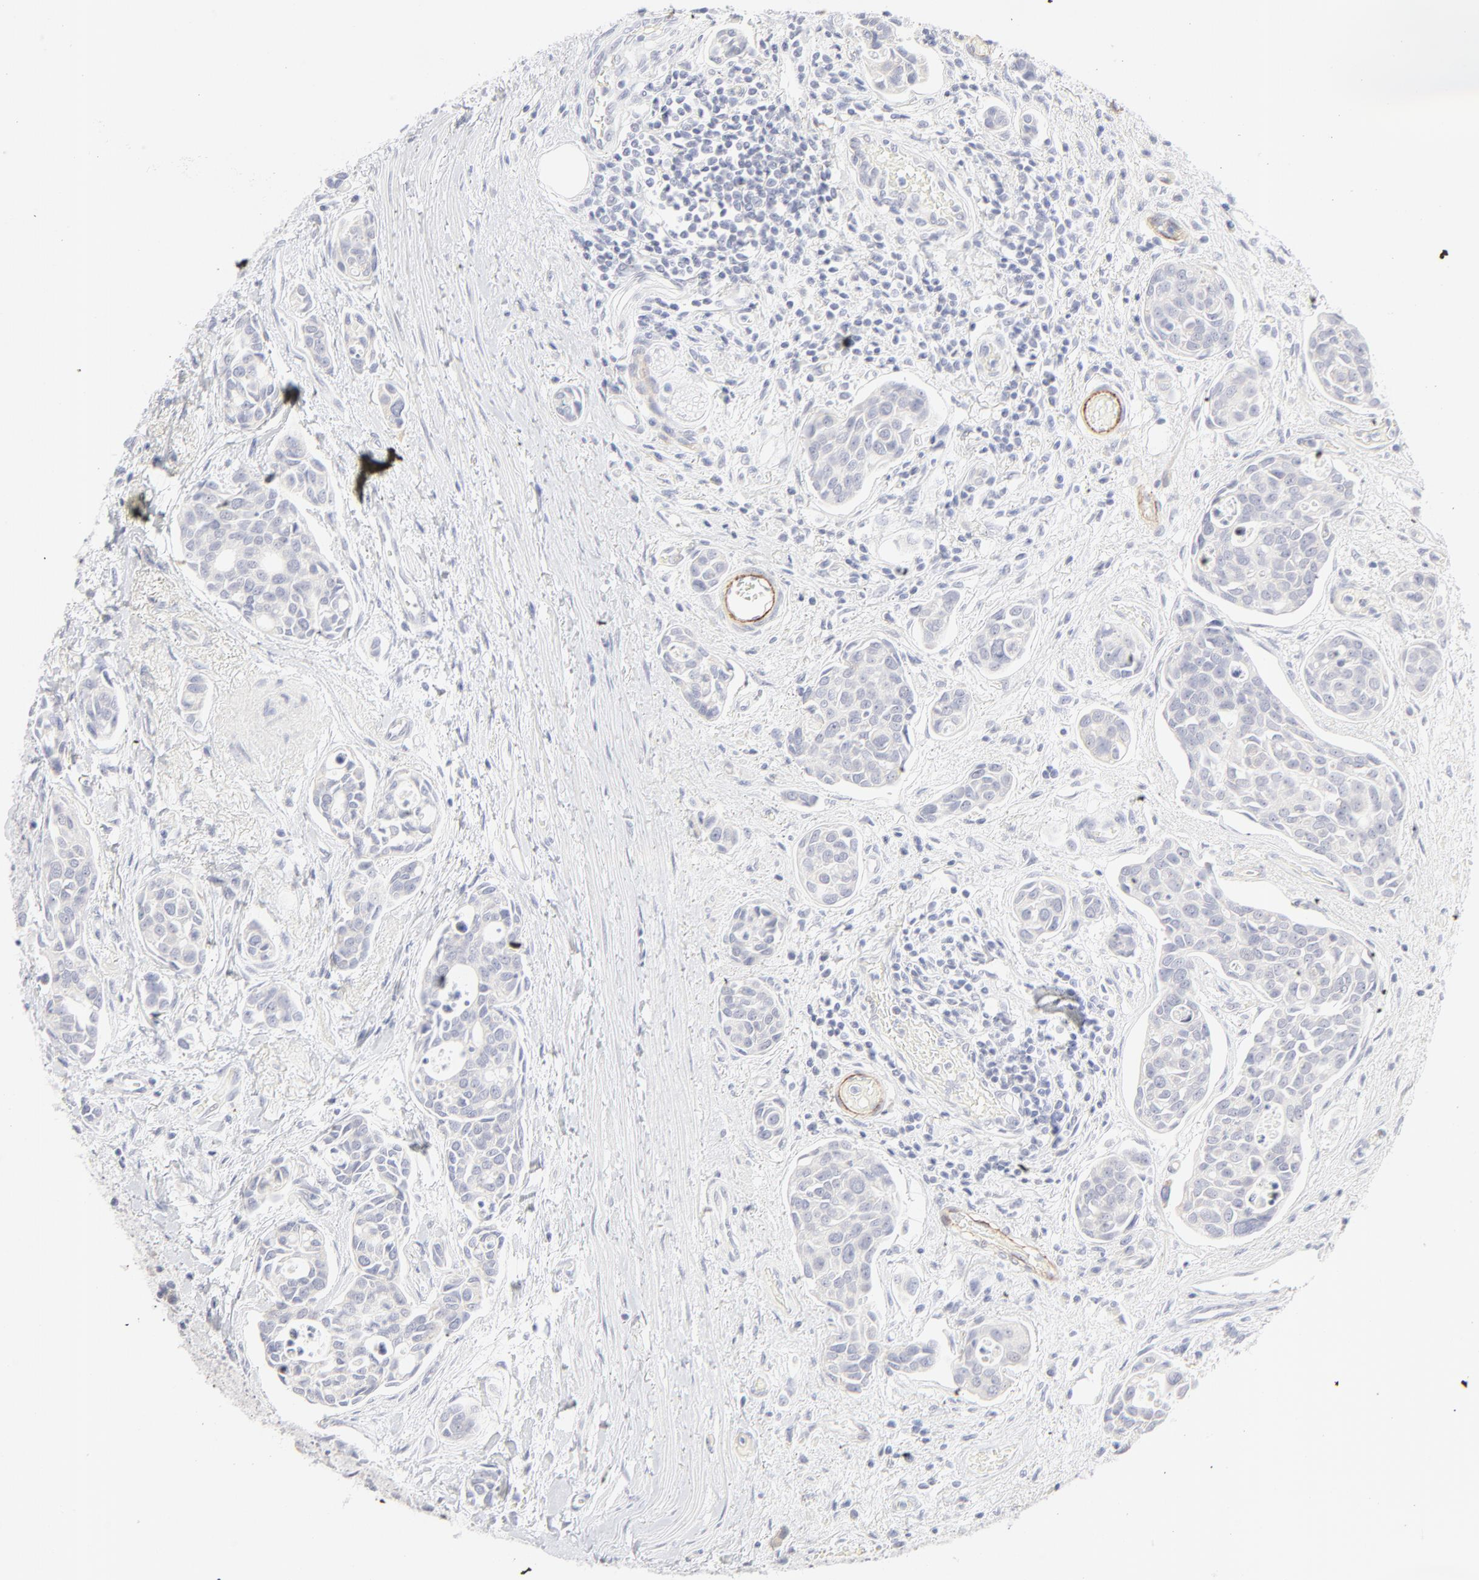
{"staining": {"intensity": "negative", "quantity": "none", "location": "none"}, "tissue": "urothelial cancer", "cell_type": "Tumor cells", "image_type": "cancer", "snomed": [{"axis": "morphology", "description": "Urothelial carcinoma, High grade"}, {"axis": "topography", "description": "Urinary bladder"}], "caption": "This is an immunohistochemistry (IHC) histopathology image of urothelial carcinoma (high-grade). There is no expression in tumor cells.", "gene": "NPNT", "patient": {"sex": "male", "age": 78}}